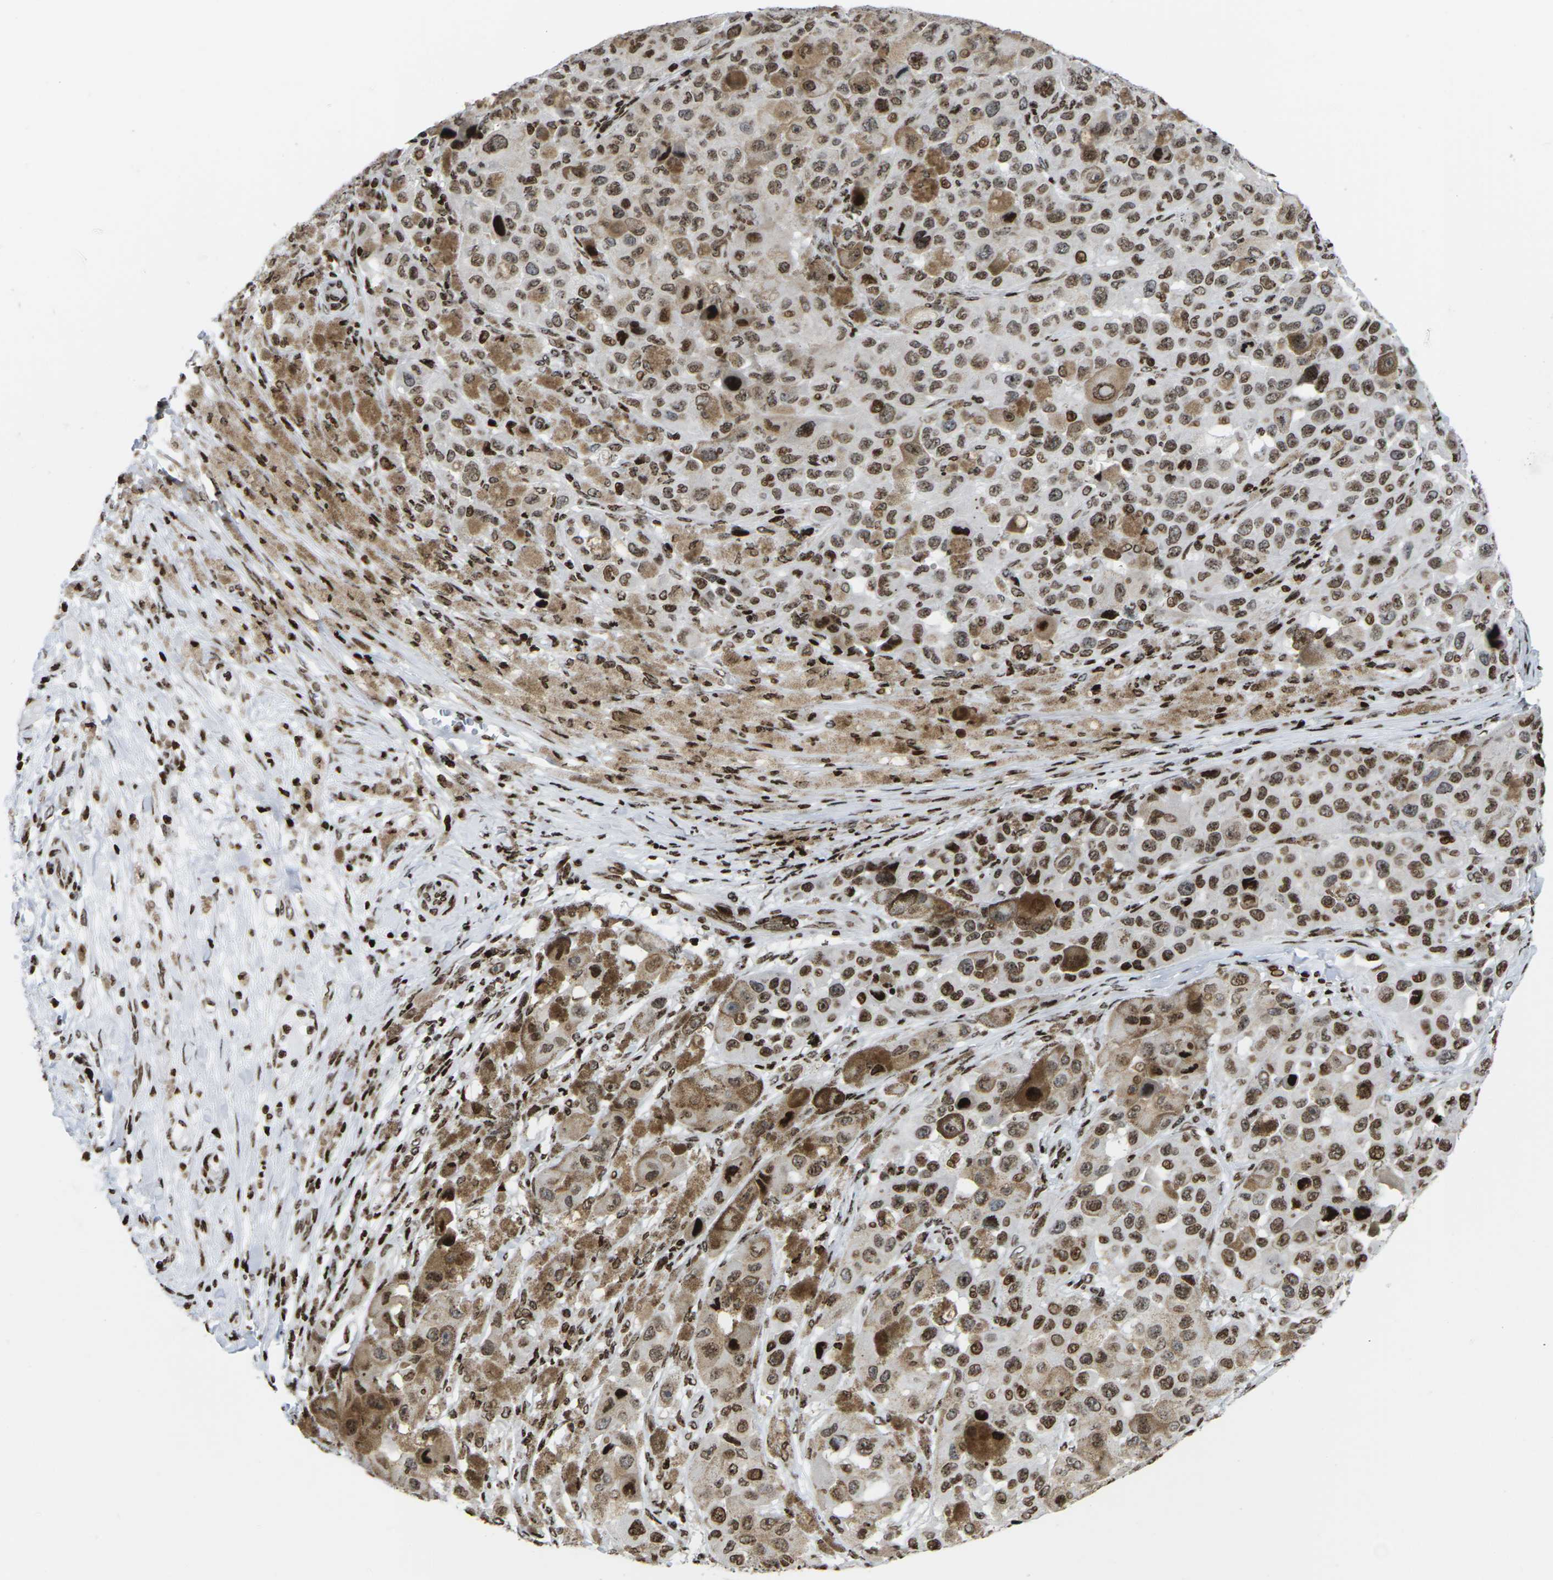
{"staining": {"intensity": "moderate", "quantity": ">75%", "location": "nuclear"}, "tissue": "melanoma", "cell_type": "Tumor cells", "image_type": "cancer", "snomed": [{"axis": "morphology", "description": "Malignant melanoma, NOS"}, {"axis": "topography", "description": "Skin"}], "caption": "Human malignant melanoma stained for a protein (brown) exhibits moderate nuclear positive positivity in about >75% of tumor cells.", "gene": "H1-4", "patient": {"sex": "male", "age": 96}}